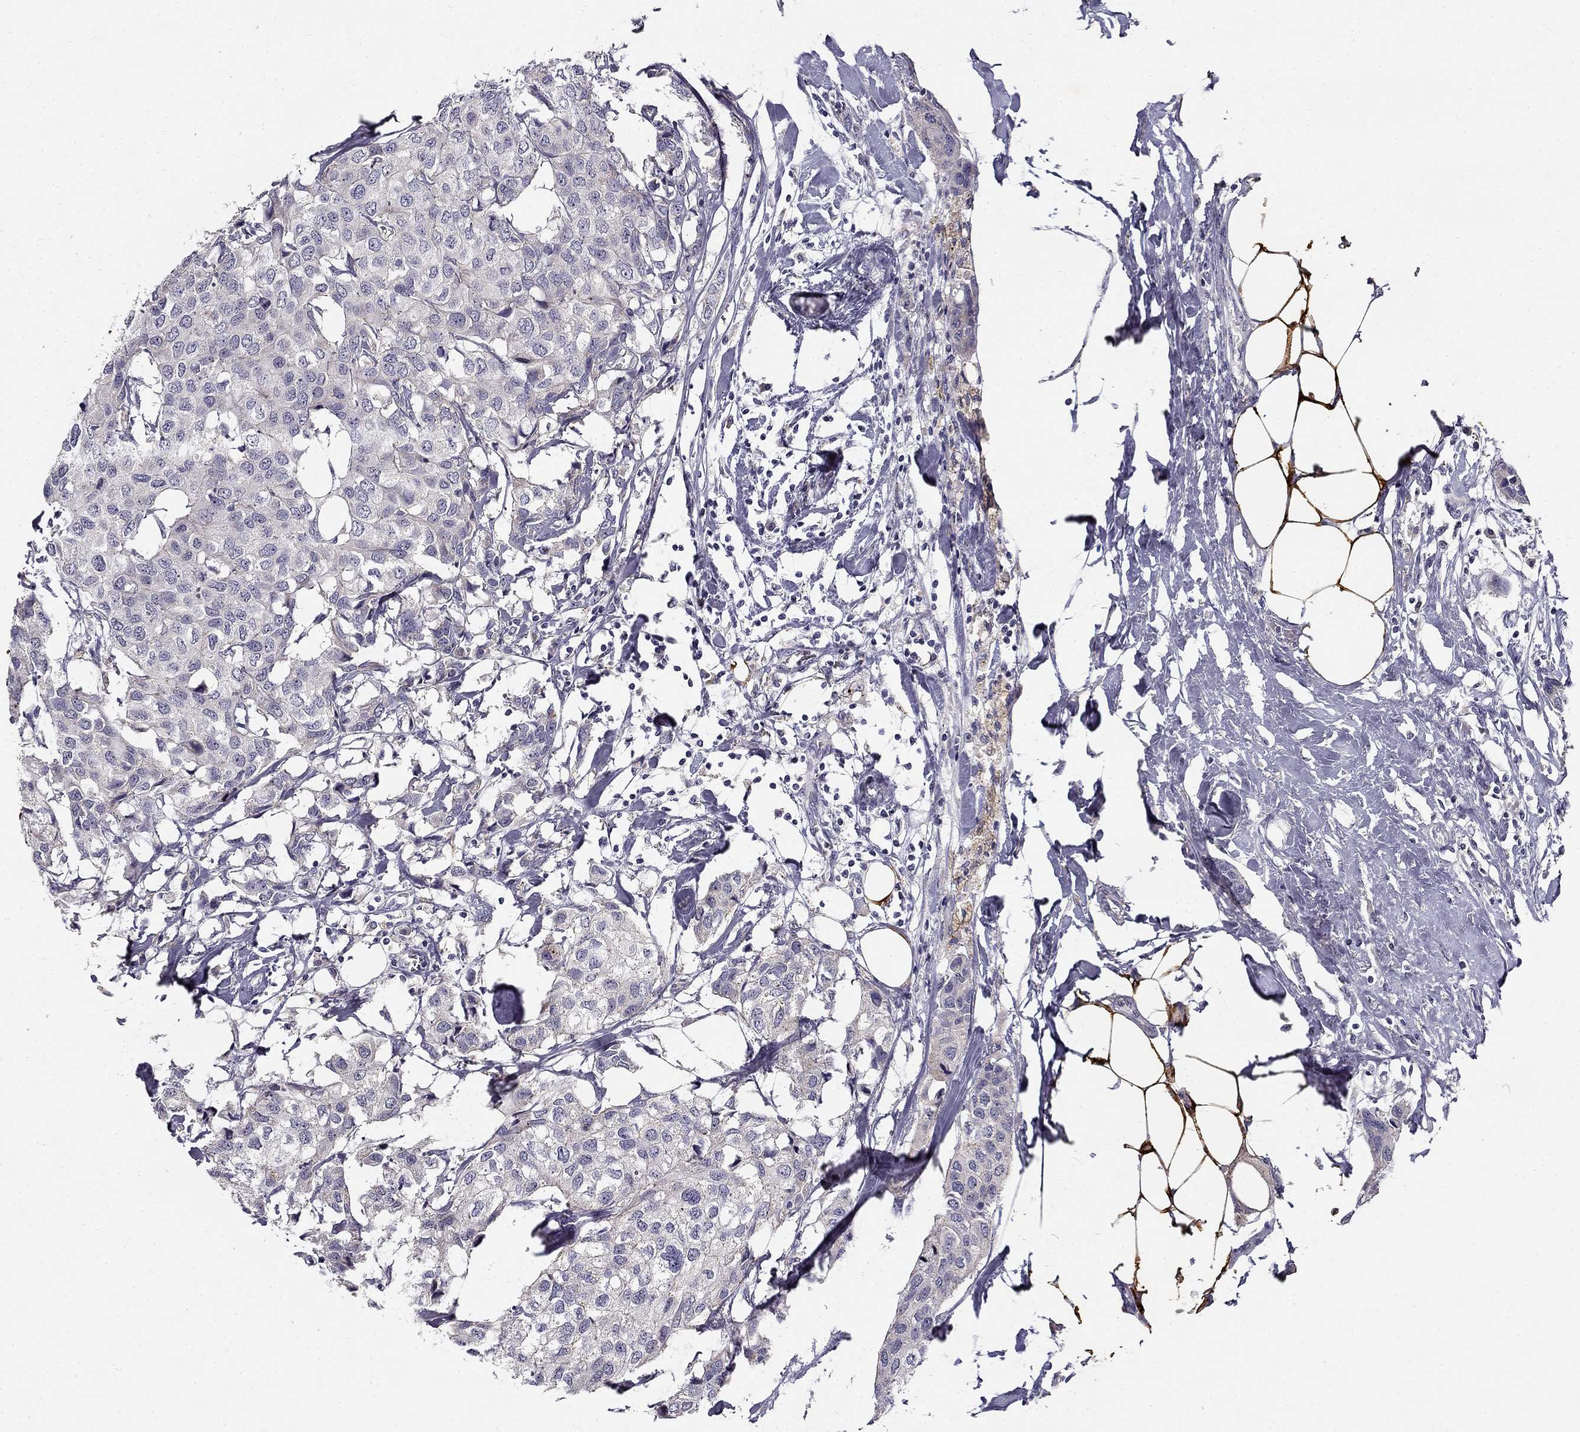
{"staining": {"intensity": "negative", "quantity": "none", "location": "none"}, "tissue": "breast cancer", "cell_type": "Tumor cells", "image_type": "cancer", "snomed": [{"axis": "morphology", "description": "Duct carcinoma"}, {"axis": "topography", "description": "Breast"}], "caption": "Immunohistochemistry (IHC) micrograph of neoplastic tissue: human infiltrating ductal carcinoma (breast) stained with DAB displays no significant protein expression in tumor cells.", "gene": "CNR1", "patient": {"sex": "female", "age": 80}}